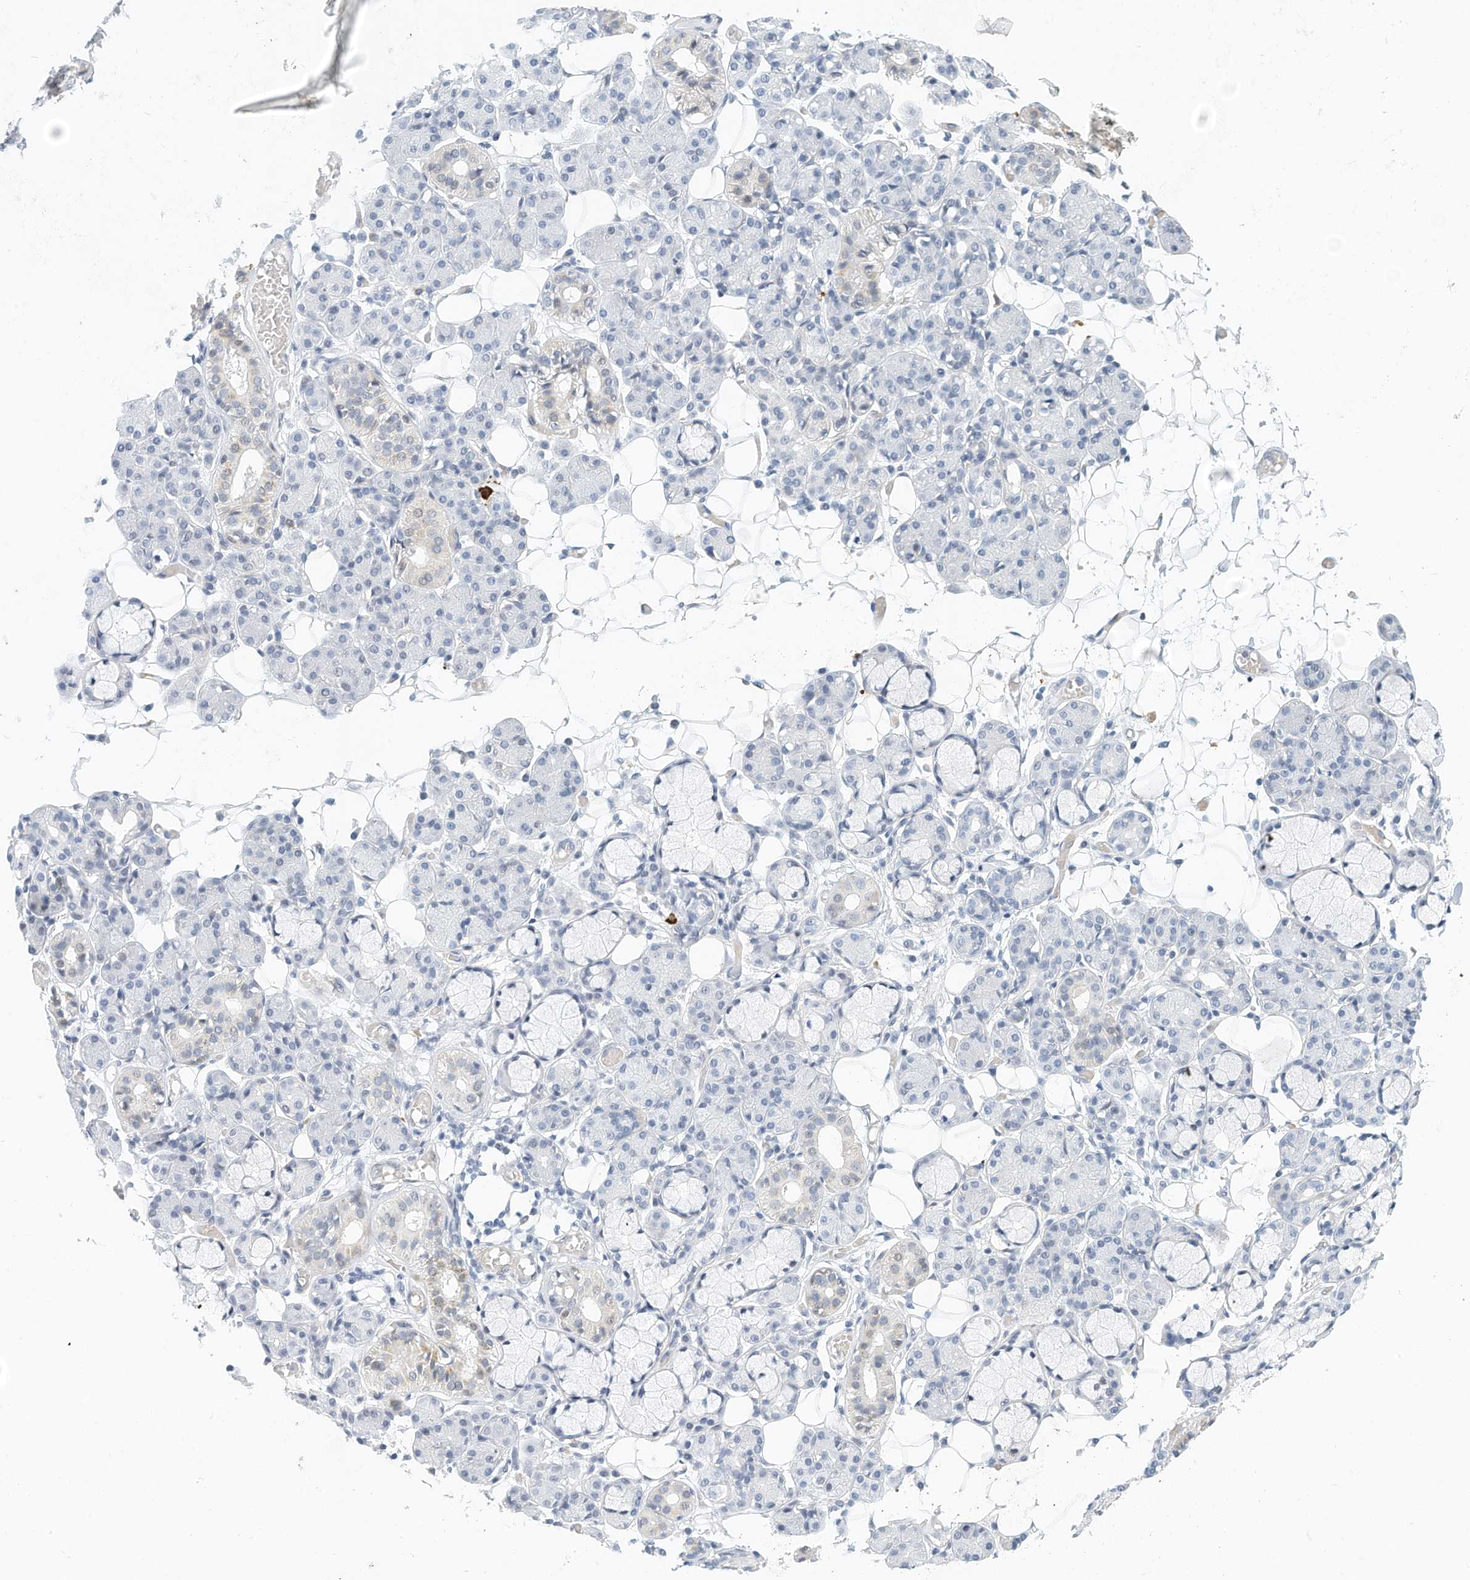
{"staining": {"intensity": "negative", "quantity": "none", "location": "none"}, "tissue": "salivary gland", "cell_type": "Glandular cells", "image_type": "normal", "snomed": [{"axis": "morphology", "description": "Normal tissue, NOS"}, {"axis": "topography", "description": "Salivary gland"}], "caption": "This is an IHC image of benign salivary gland. There is no expression in glandular cells.", "gene": "ARHGAP28", "patient": {"sex": "male", "age": 63}}